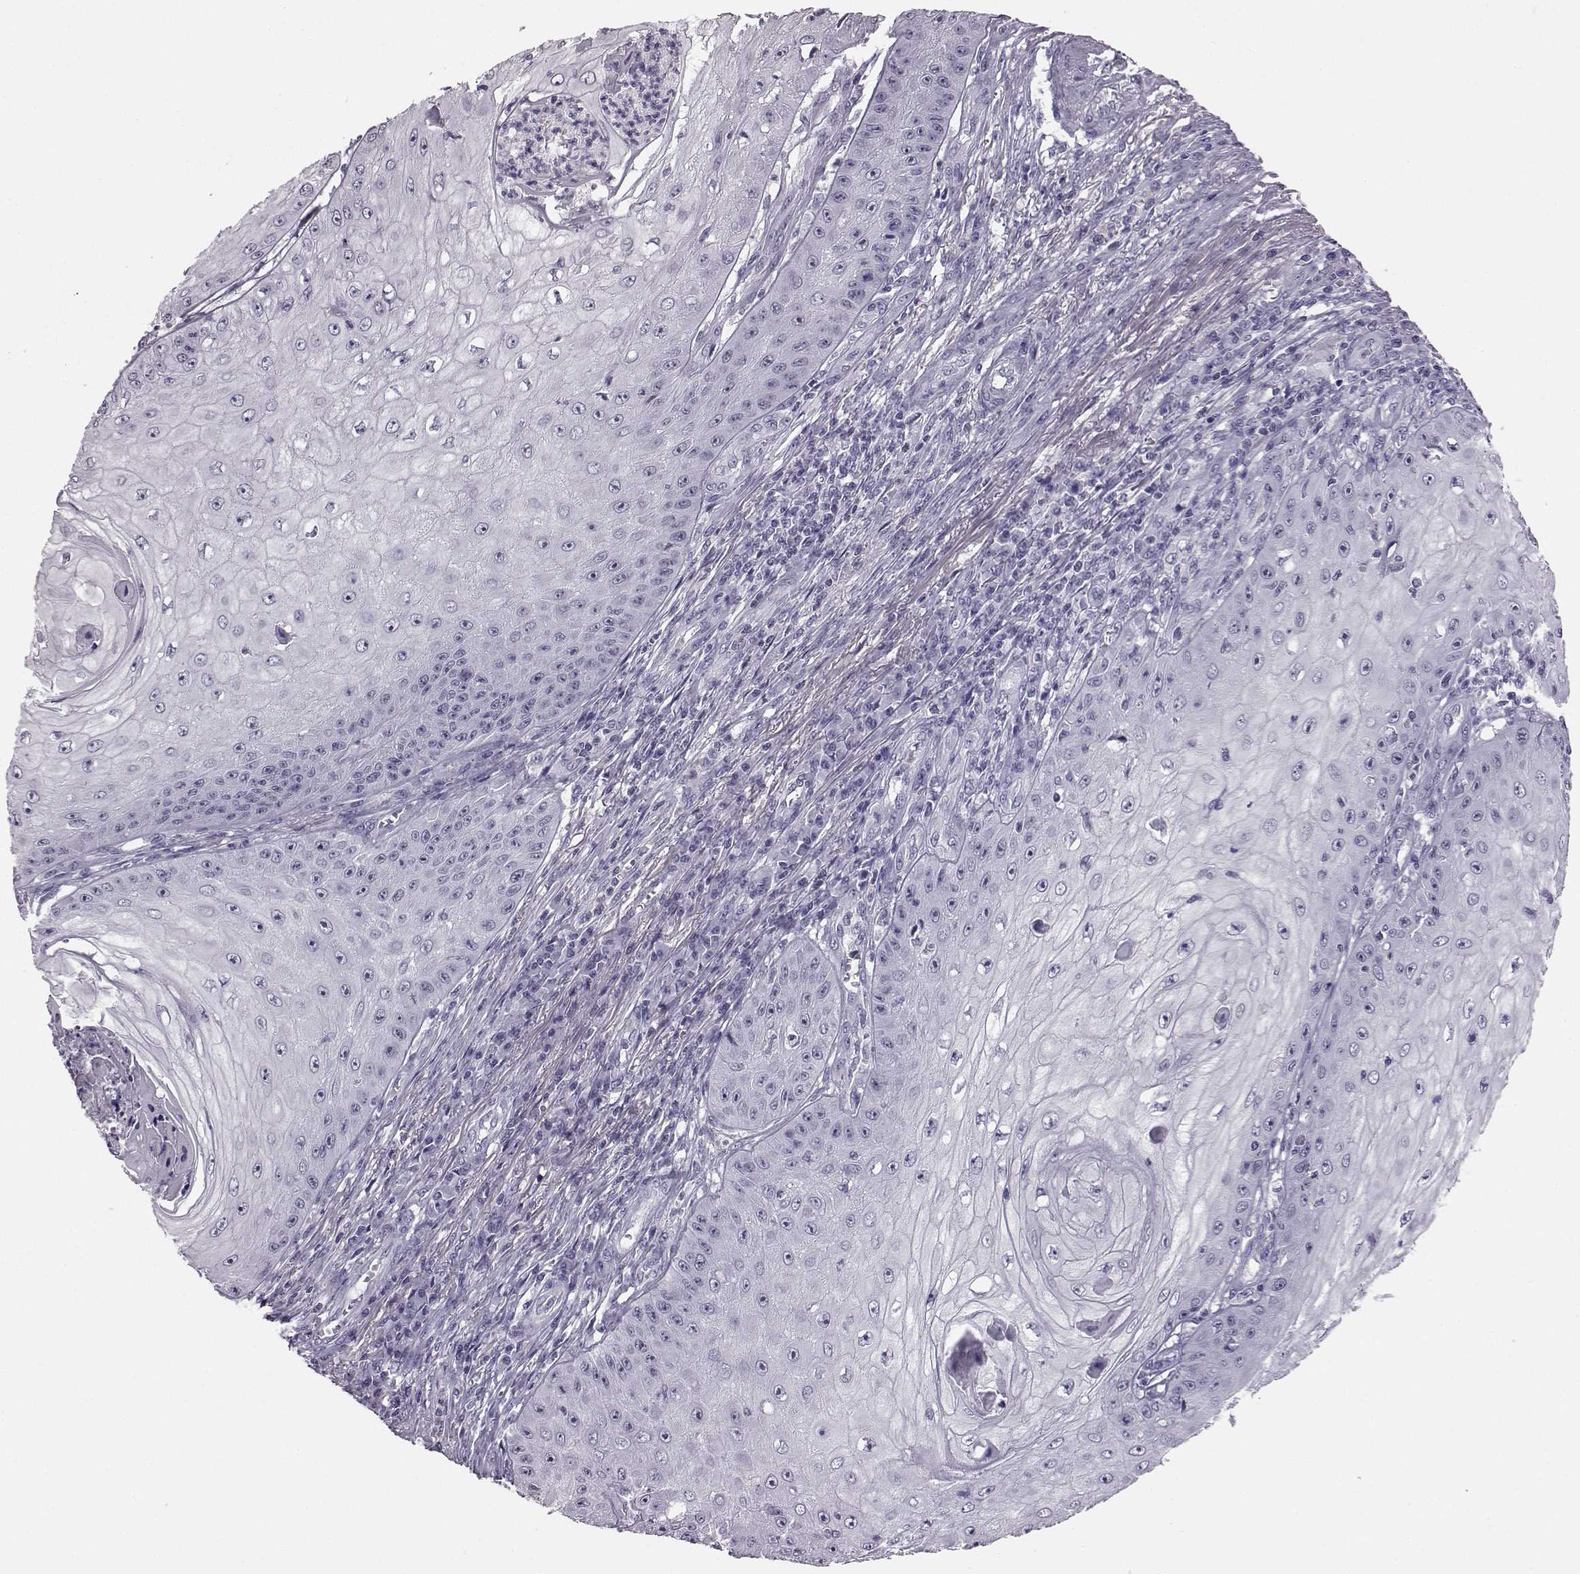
{"staining": {"intensity": "negative", "quantity": "none", "location": "none"}, "tissue": "skin cancer", "cell_type": "Tumor cells", "image_type": "cancer", "snomed": [{"axis": "morphology", "description": "Squamous cell carcinoma, NOS"}, {"axis": "topography", "description": "Skin"}], "caption": "Skin squamous cell carcinoma was stained to show a protein in brown. There is no significant positivity in tumor cells. (DAB (3,3'-diaminobenzidine) immunohistochemistry visualized using brightfield microscopy, high magnification).", "gene": "ADGRG2", "patient": {"sex": "male", "age": 70}}